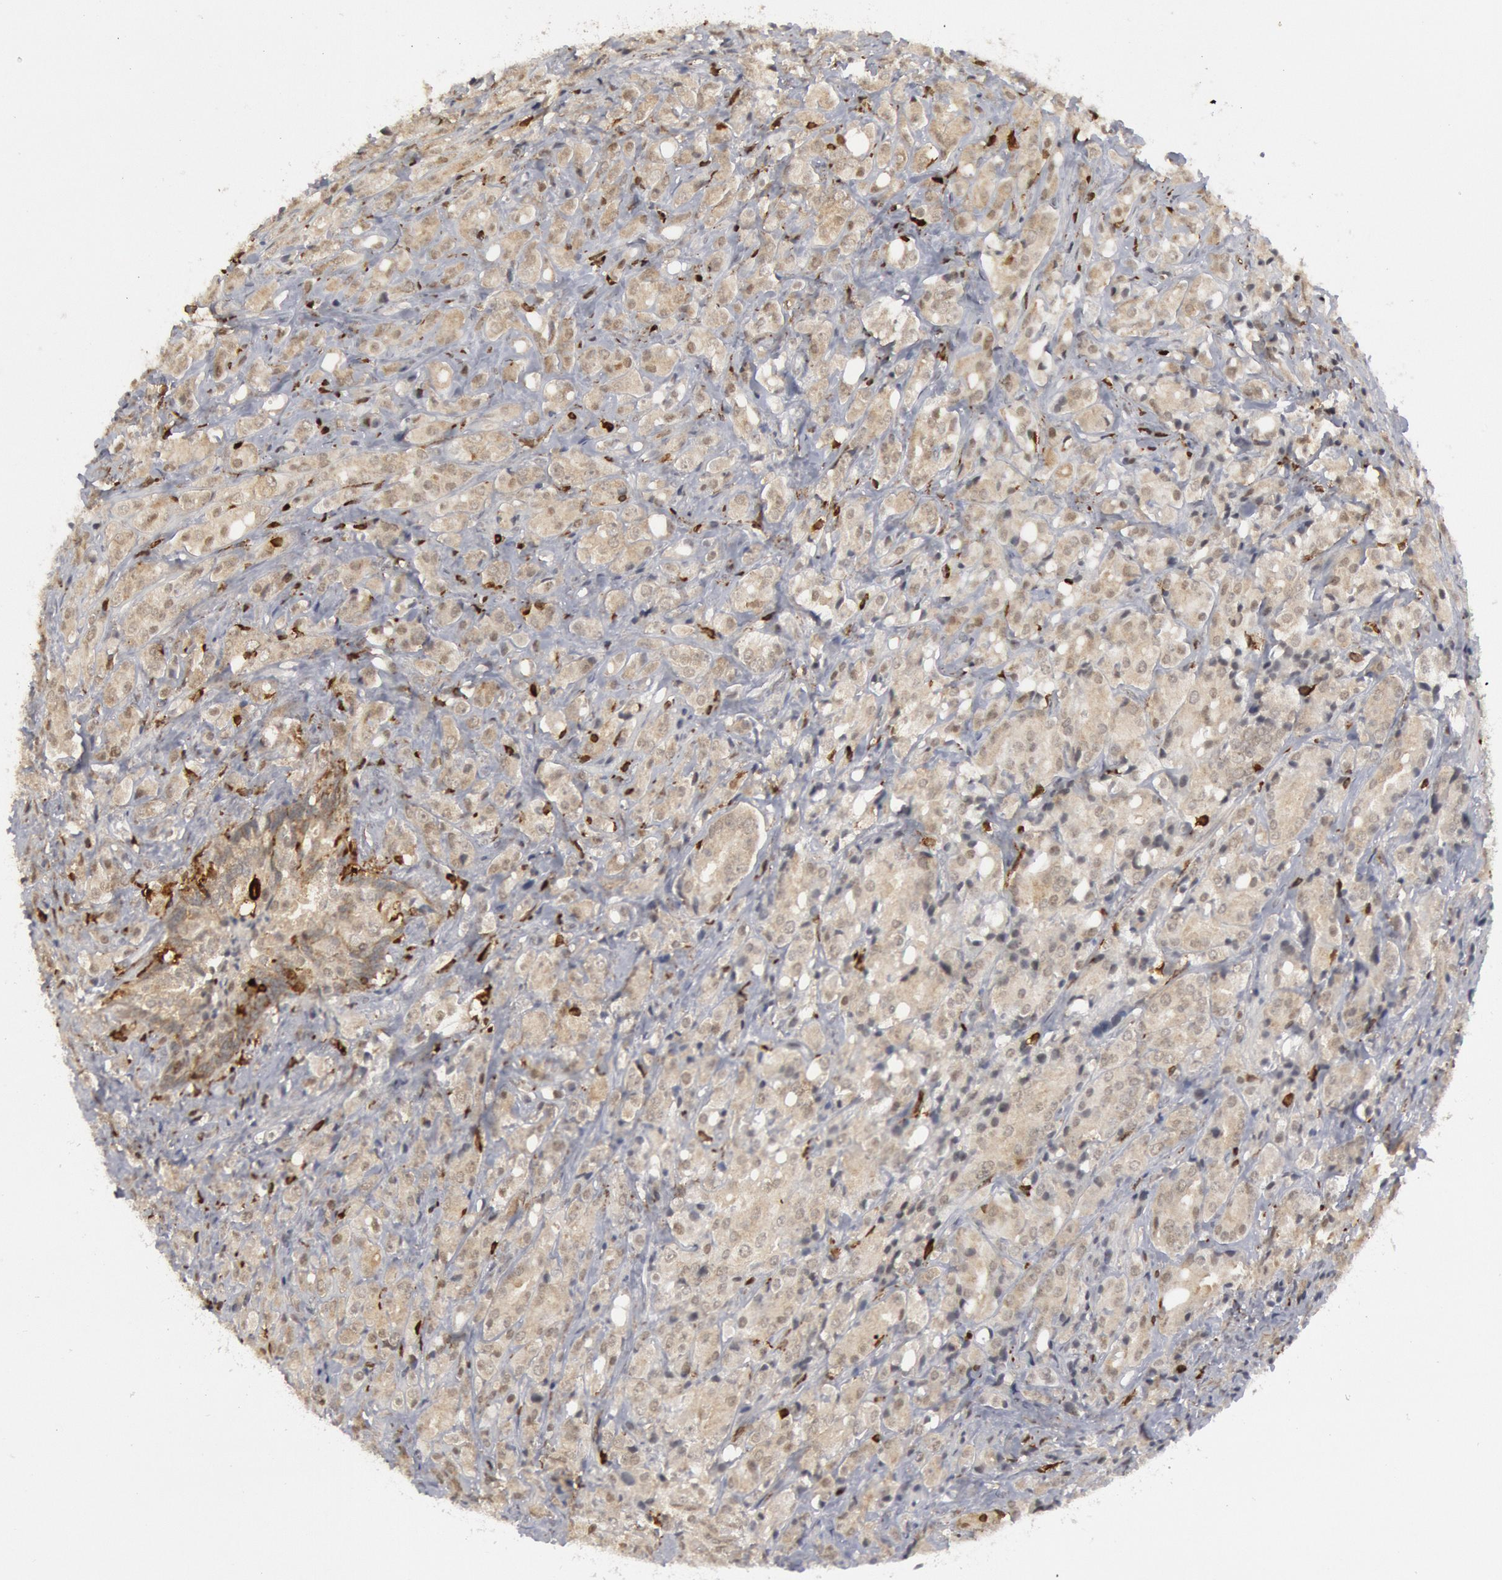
{"staining": {"intensity": "weak", "quantity": ">75%", "location": "cytoplasmic/membranous,nuclear"}, "tissue": "prostate cancer", "cell_type": "Tumor cells", "image_type": "cancer", "snomed": [{"axis": "morphology", "description": "Adenocarcinoma, High grade"}, {"axis": "topography", "description": "Prostate"}], "caption": "A brown stain highlights weak cytoplasmic/membranous and nuclear expression of a protein in human prostate cancer tumor cells.", "gene": "PTPN6", "patient": {"sex": "male", "age": 68}}